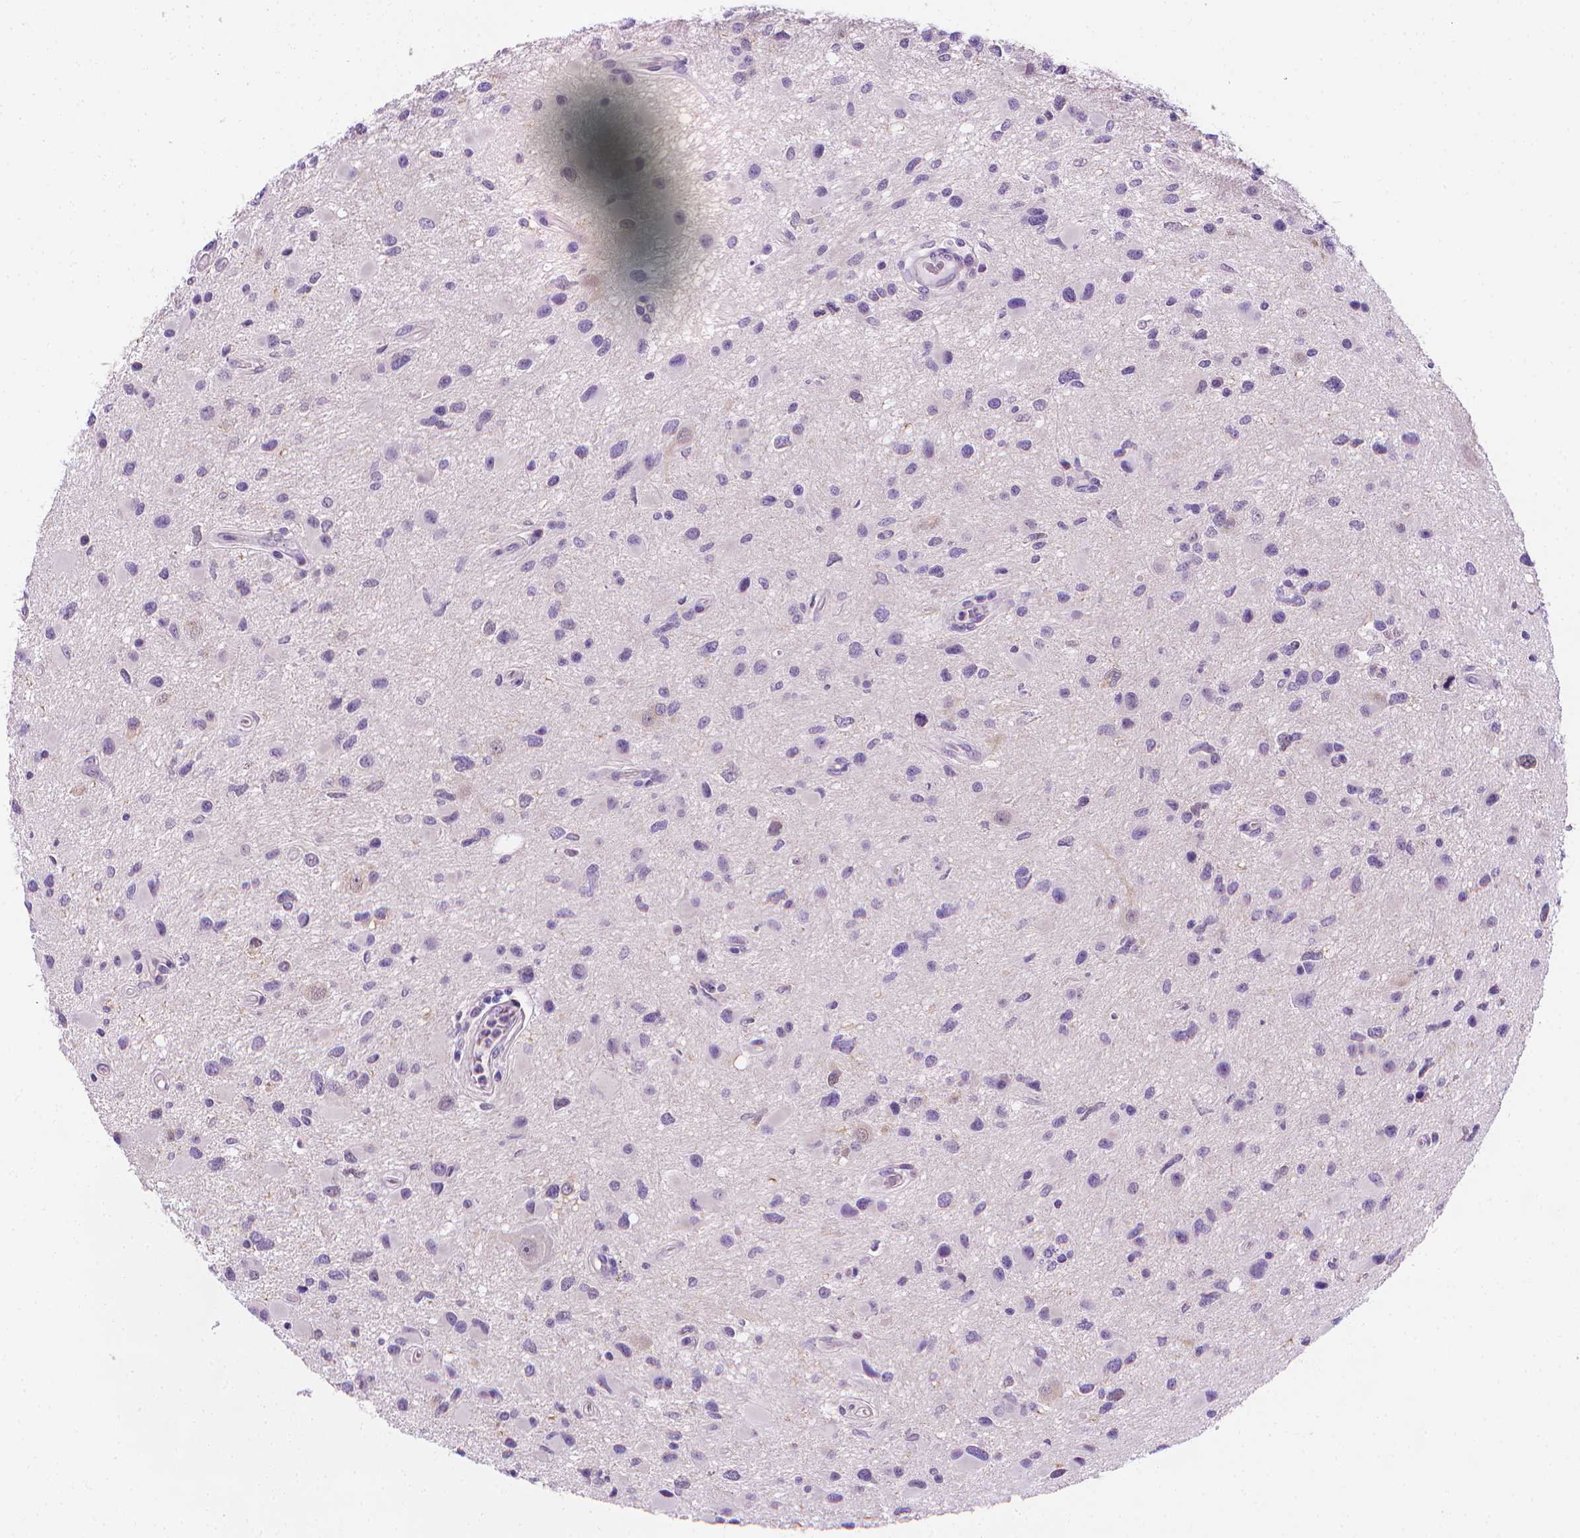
{"staining": {"intensity": "negative", "quantity": "none", "location": "none"}, "tissue": "glioma", "cell_type": "Tumor cells", "image_type": "cancer", "snomed": [{"axis": "morphology", "description": "Glioma, malignant, Low grade"}, {"axis": "topography", "description": "Brain"}], "caption": "Tumor cells show no significant protein positivity in low-grade glioma (malignant).", "gene": "FASN", "patient": {"sex": "female", "age": 32}}